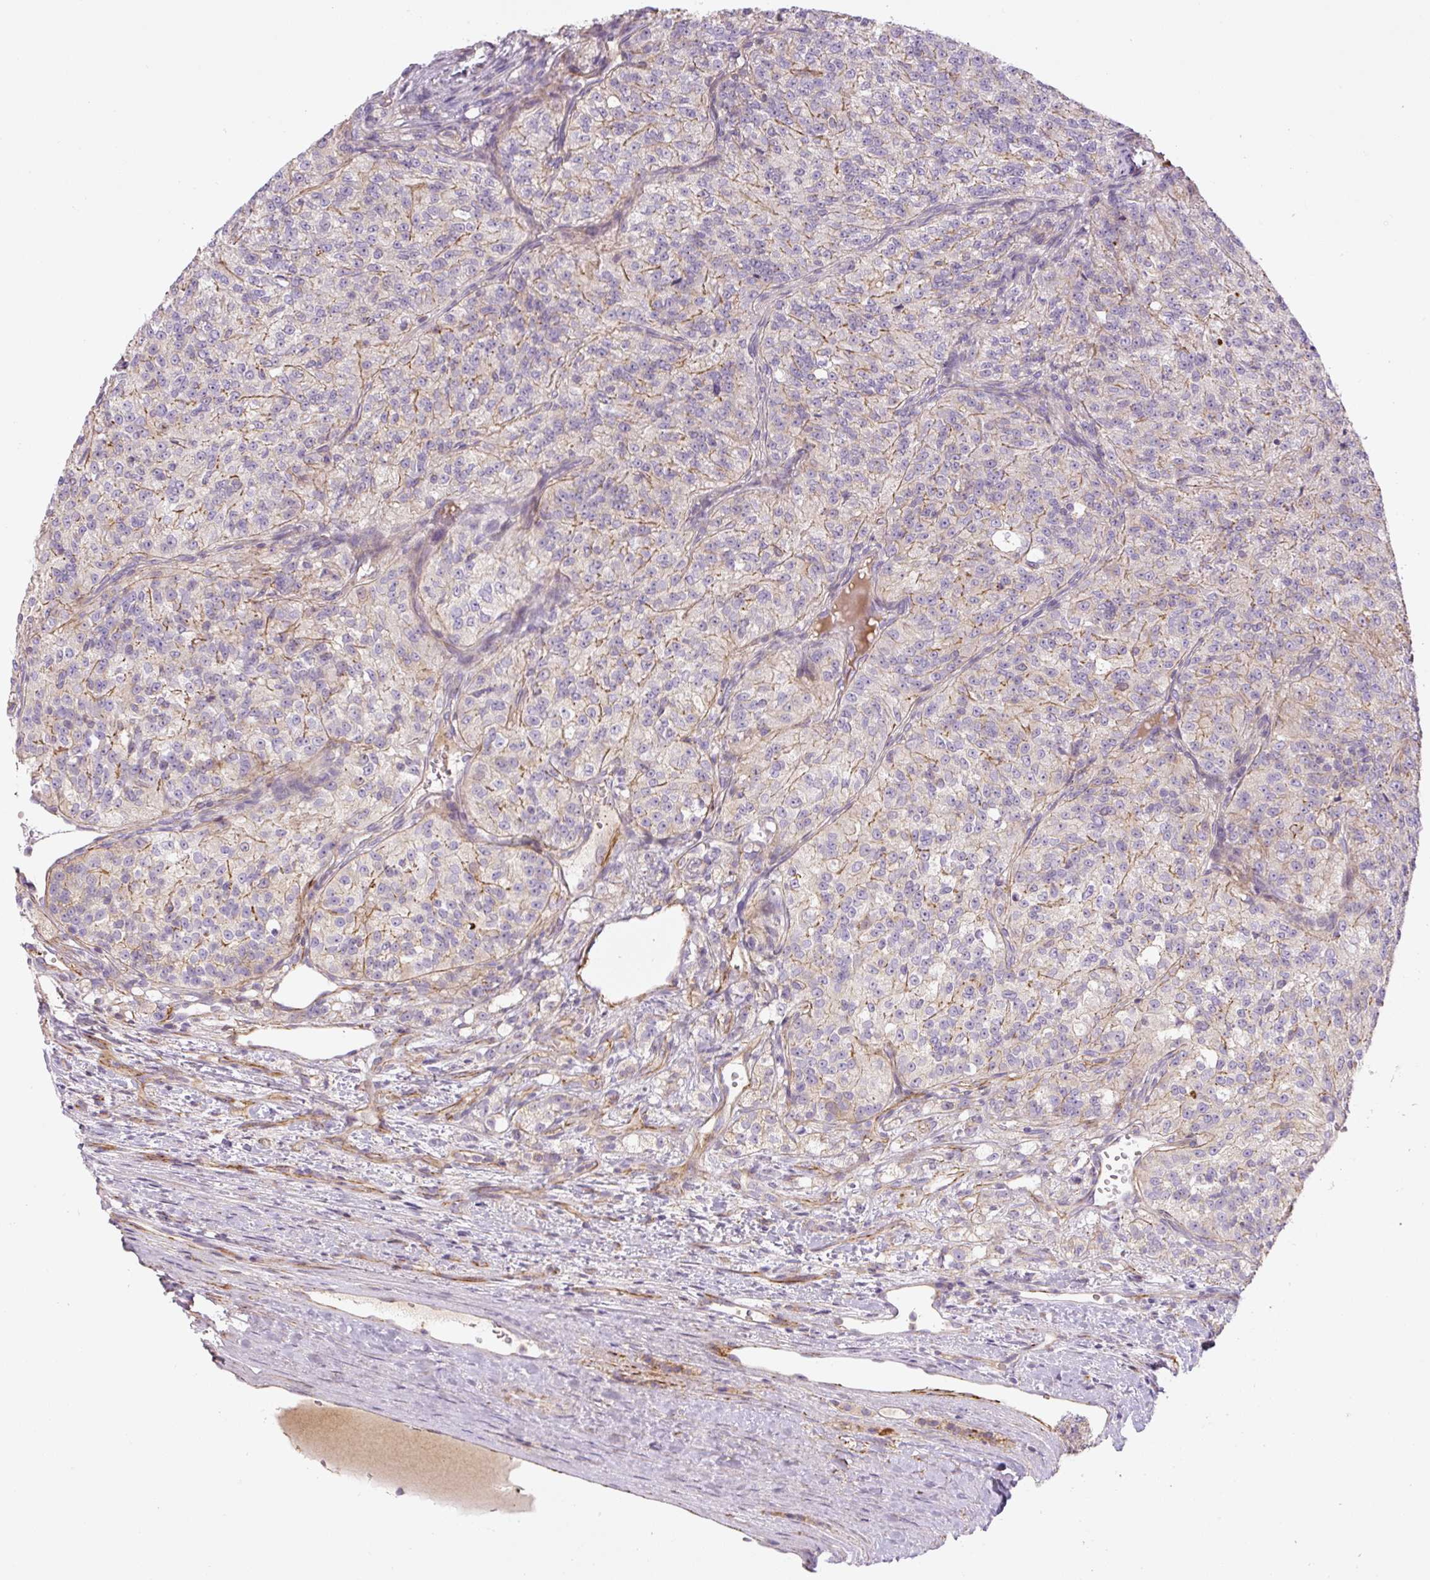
{"staining": {"intensity": "negative", "quantity": "none", "location": "none"}, "tissue": "renal cancer", "cell_type": "Tumor cells", "image_type": "cancer", "snomed": [{"axis": "morphology", "description": "Adenocarcinoma, NOS"}, {"axis": "topography", "description": "Kidney"}], "caption": "Tumor cells show no significant positivity in renal cancer (adenocarcinoma).", "gene": "CCNI2", "patient": {"sex": "female", "age": 63}}